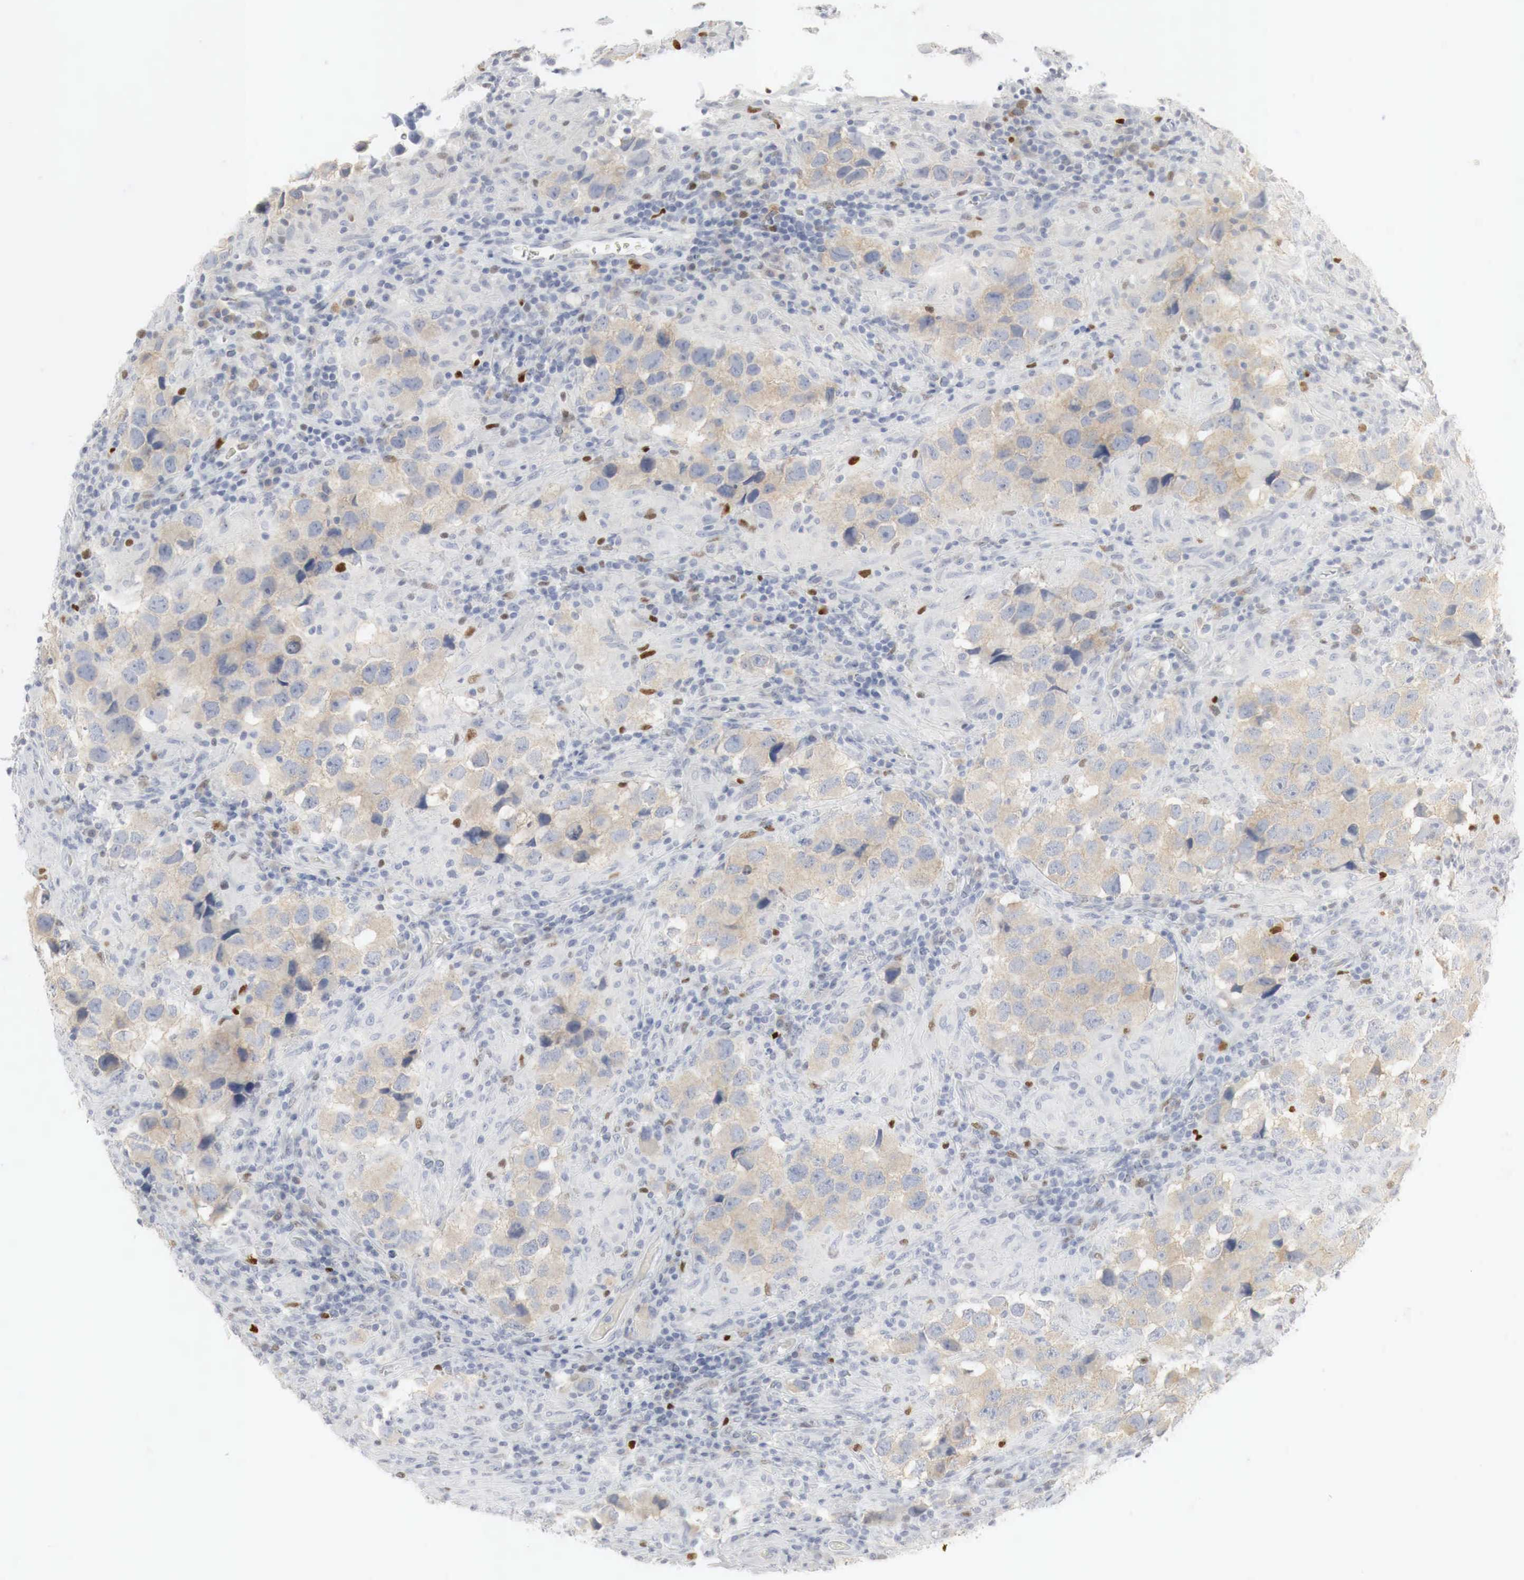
{"staining": {"intensity": "weak", "quantity": "25%-75%", "location": "cytoplasmic/membranous"}, "tissue": "testis cancer", "cell_type": "Tumor cells", "image_type": "cancer", "snomed": [{"axis": "morphology", "description": "Carcinoma, Embryonal, NOS"}, {"axis": "topography", "description": "Testis"}], "caption": "Immunohistochemical staining of testis embryonal carcinoma shows low levels of weak cytoplasmic/membranous protein staining in about 25%-75% of tumor cells.", "gene": "TP63", "patient": {"sex": "male", "age": 21}}